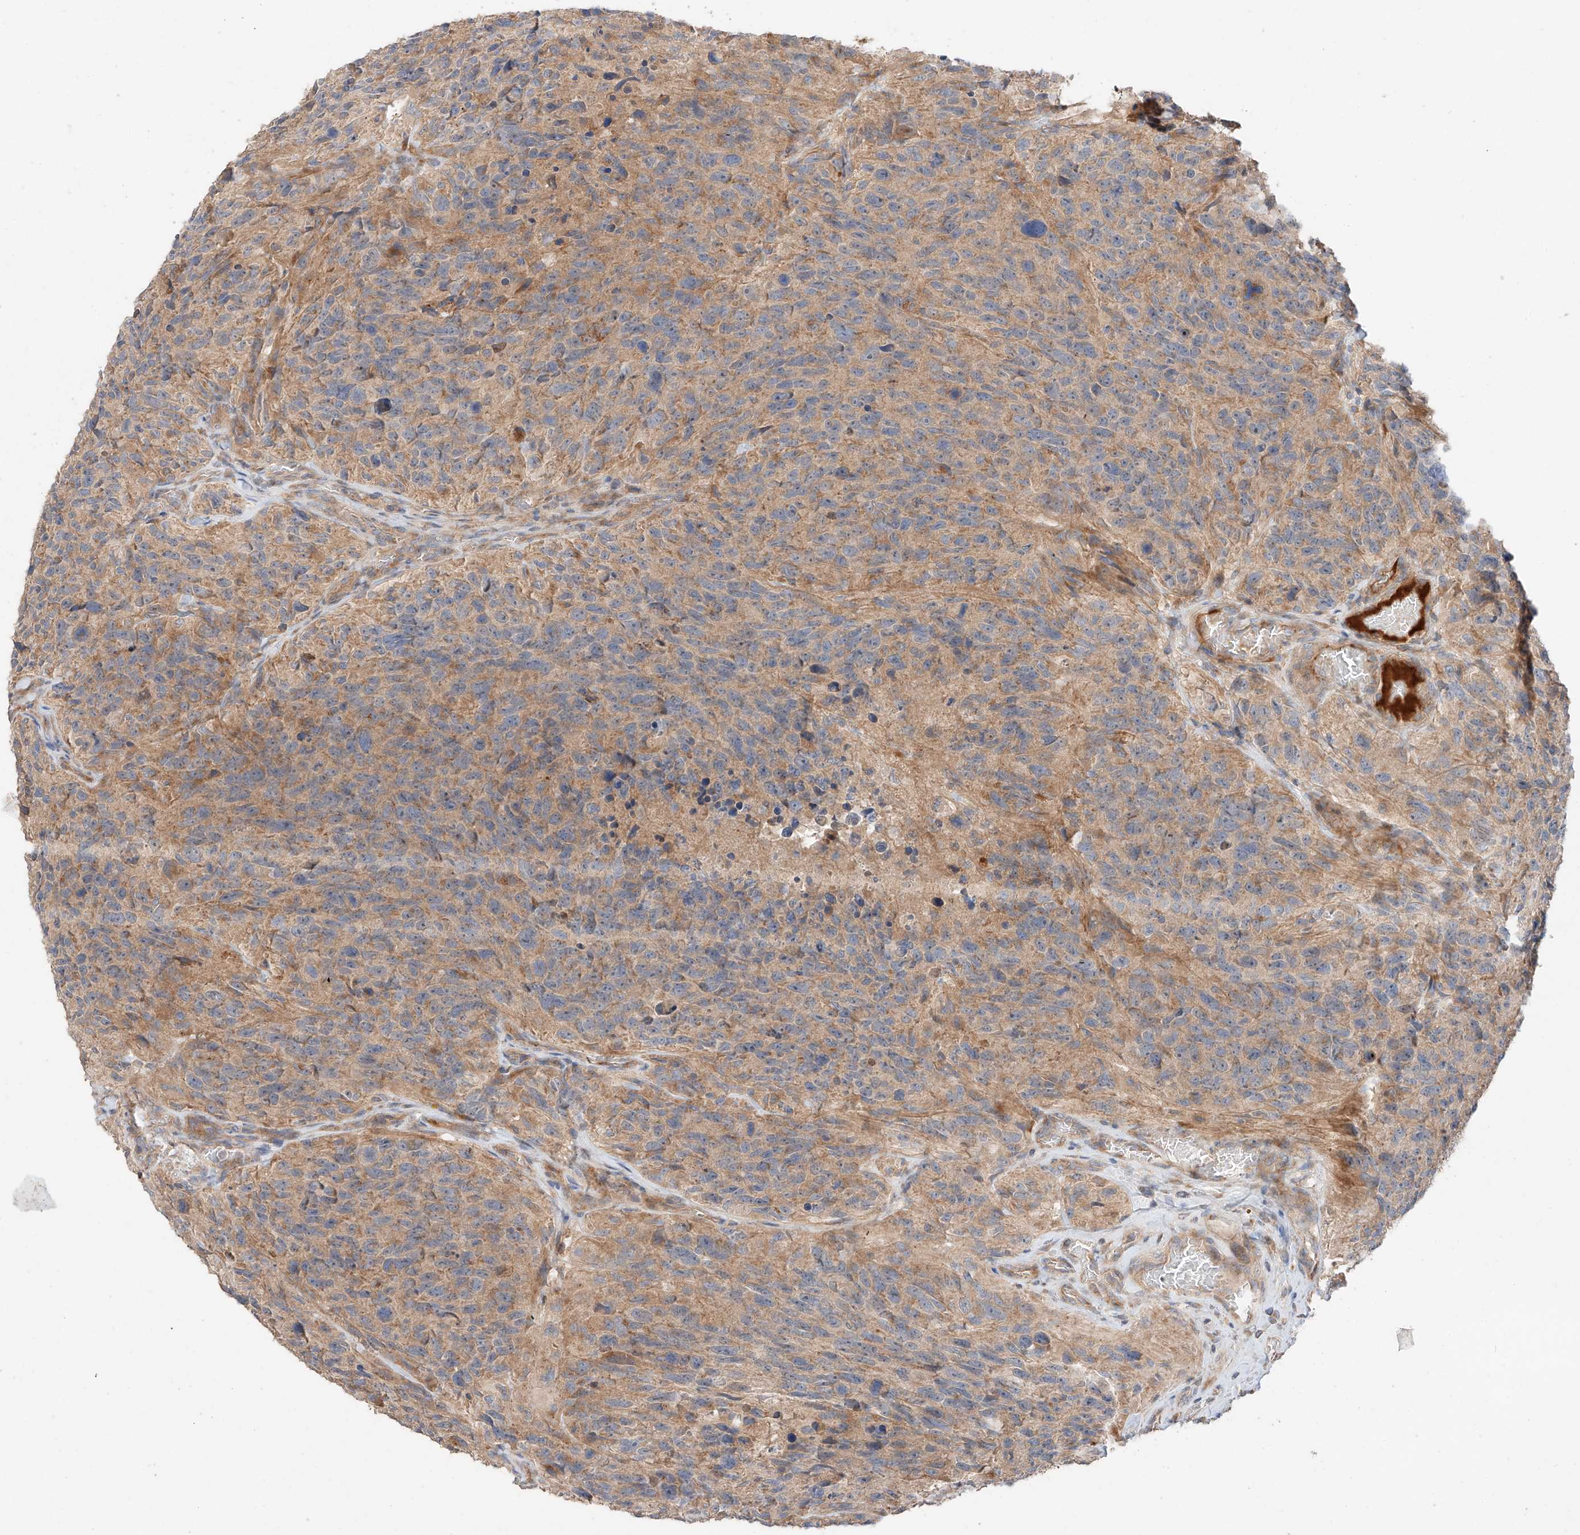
{"staining": {"intensity": "weak", "quantity": "25%-75%", "location": "cytoplasmic/membranous"}, "tissue": "glioma", "cell_type": "Tumor cells", "image_type": "cancer", "snomed": [{"axis": "morphology", "description": "Glioma, malignant, High grade"}, {"axis": "topography", "description": "Brain"}], "caption": "This histopathology image shows immunohistochemistry (IHC) staining of malignant glioma (high-grade), with low weak cytoplasmic/membranous expression in approximately 25%-75% of tumor cells.", "gene": "XPNPEP1", "patient": {"sex": "male", "age": 69}}